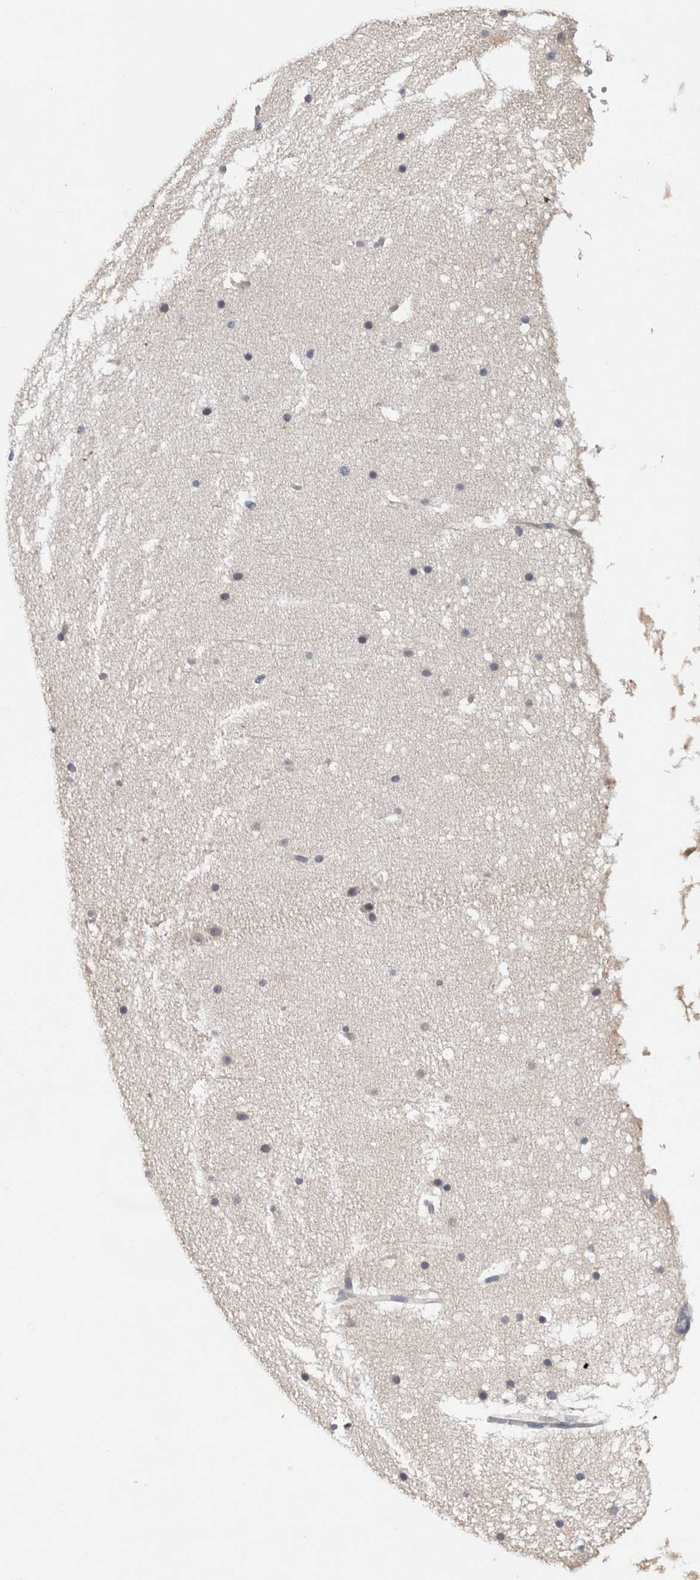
{"staining": {"intensity": "negative", "quantity": "none", "location": "none"}, "tissue": "cerebellum", "cell_type": "Cells in granular layer", "image_type": "normal", "snomed": [{"axis": "morphology", "description": "Normal tissue, NOS"}, {"axis": "topography", "description": "Cerebellum"}], "caption": "This is a histopathology image of IHC staining of unremarkable cerebellum, which shows no expression in cells in granular layer. (DAB immunohistochemistry (IHC) visualized using brightfield microscopy, high magnification).", "gene": "HEXD", "patient": {"sex": "male", "age": 57}}